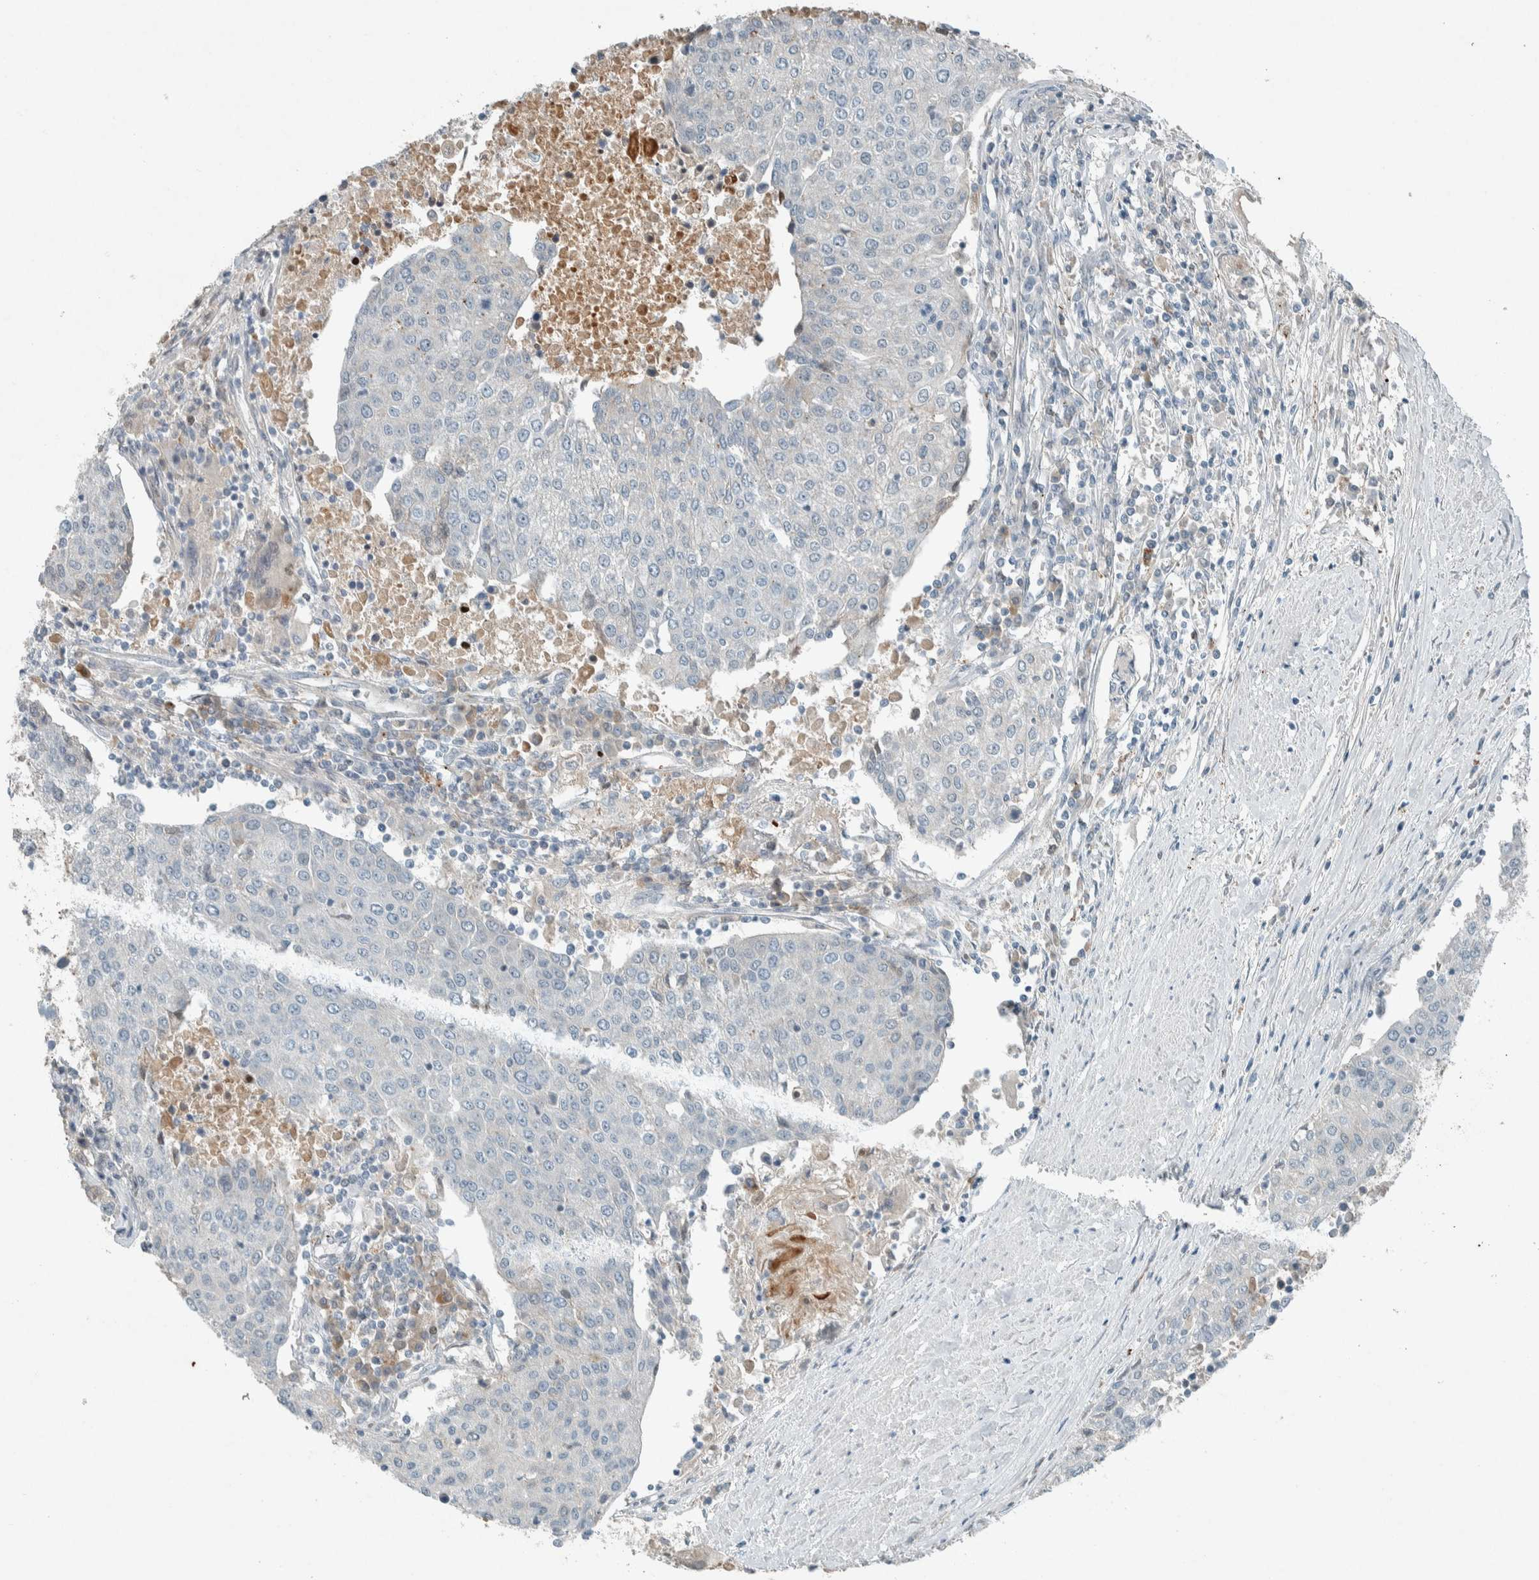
{"staining": {"intensity": "negative", "quantity": "none", "location": "none"}, "tissue": "urothelial cancer", "cell_type": "Tumor cells", "image_type": "cancer", "snomed": [{"axis": "morphology", "description": "Urothelial carcinoma, High grade"}, {"axis": "topography", "description": "Urinary bladder"}], "caption": "Immunohistochemistry (IHC) of urothelial cancer shows no positivity in tumor cells.", "gene": "CERCAM", "patient": {"sex": "female", "age": 85}}